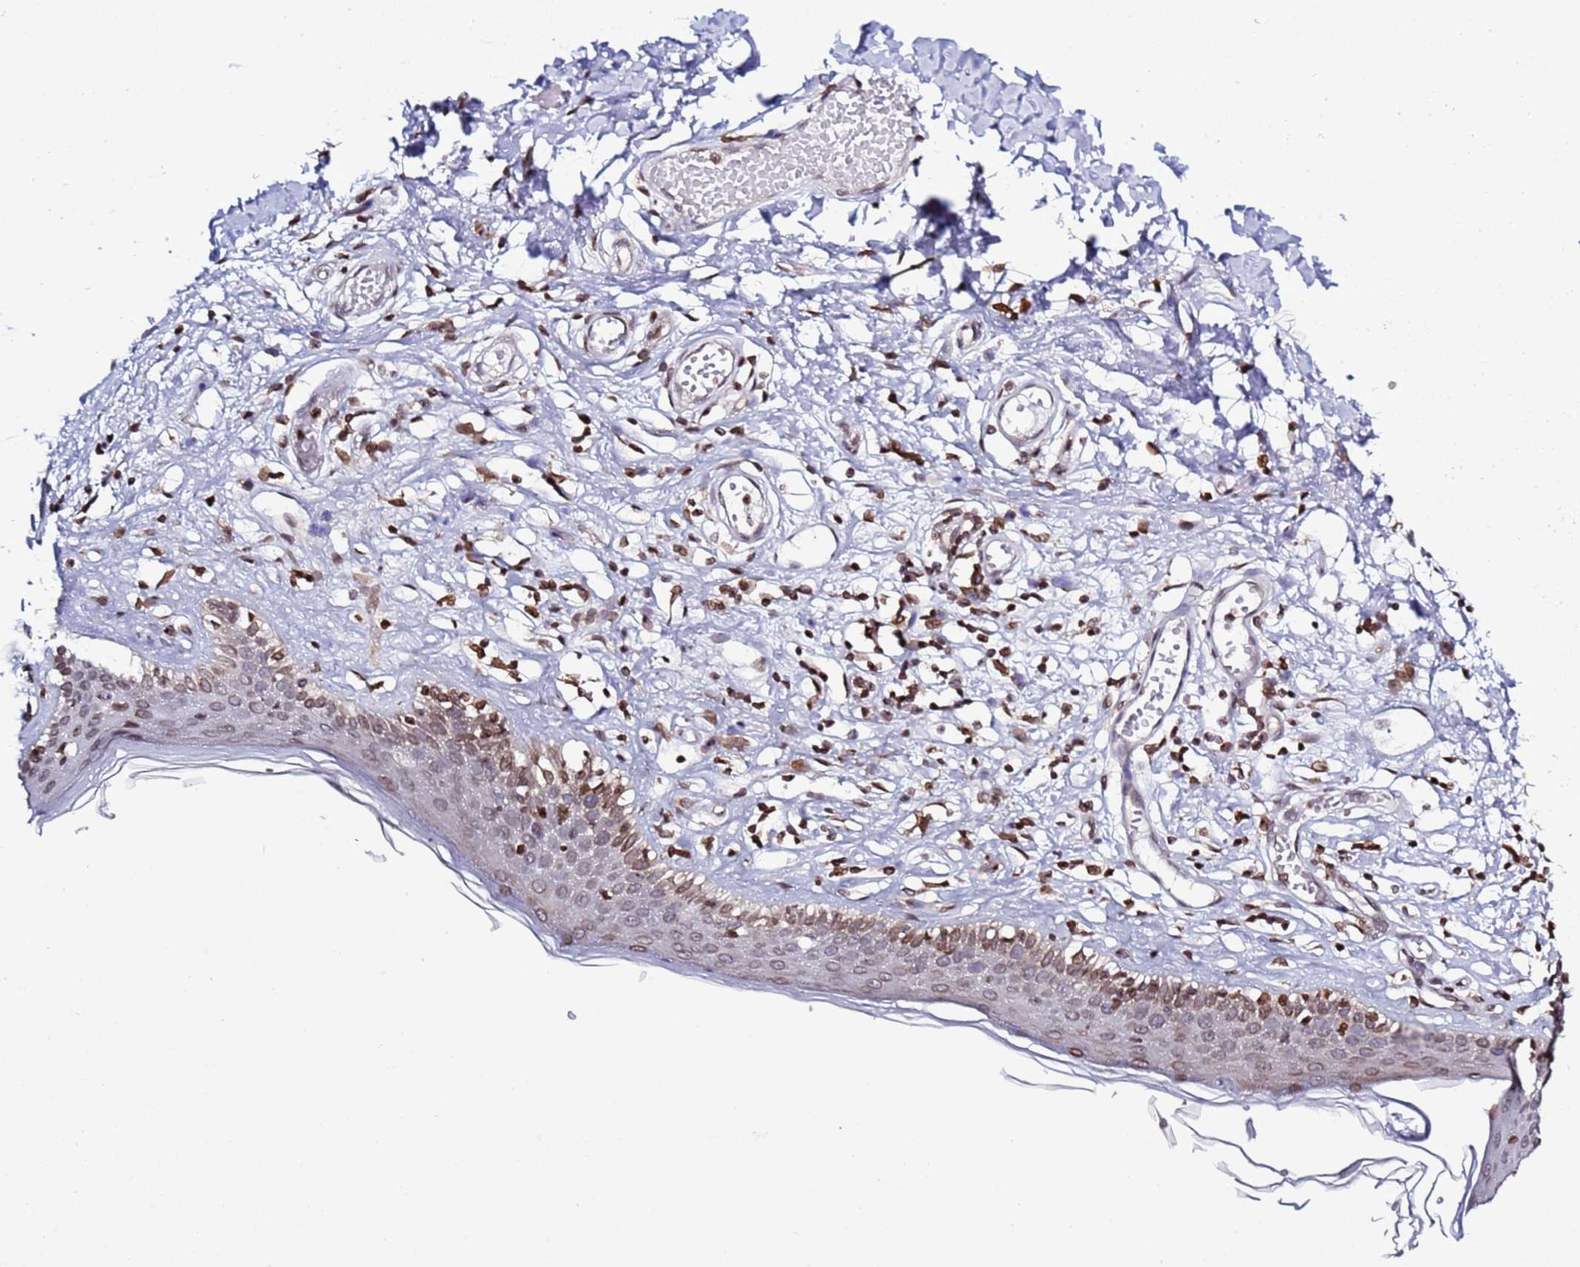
{"staining": {"intensity": "weak", "quantity": "25%-75%", "location": "cytoplasmic/membranous,nuclear"}, "tissue": "skin", "cell_type": "Epidermal cells", "image_type": "normal", "snomed": [{"axis": "morphology", "description": "Normal tissue, NOS"}, {"axis": "topography", "description": "Adipose tissue"}, {"axis": "topography", "description": "Vascular tissue"}, {"axis": "topography", "description": "Vulva"}, {"axis": "topography", "description": "Peripheral nerve tissue"}], "caption": "The histopathology image shows immunohistochemical staining of benign skin. There is weak cytoplasmic/membranous,nuclear expression is seen in about 25%-75% of epidermal cells.", "gene": "TOR1AIP1", "patient": {"sex": "female", "age": 86}}